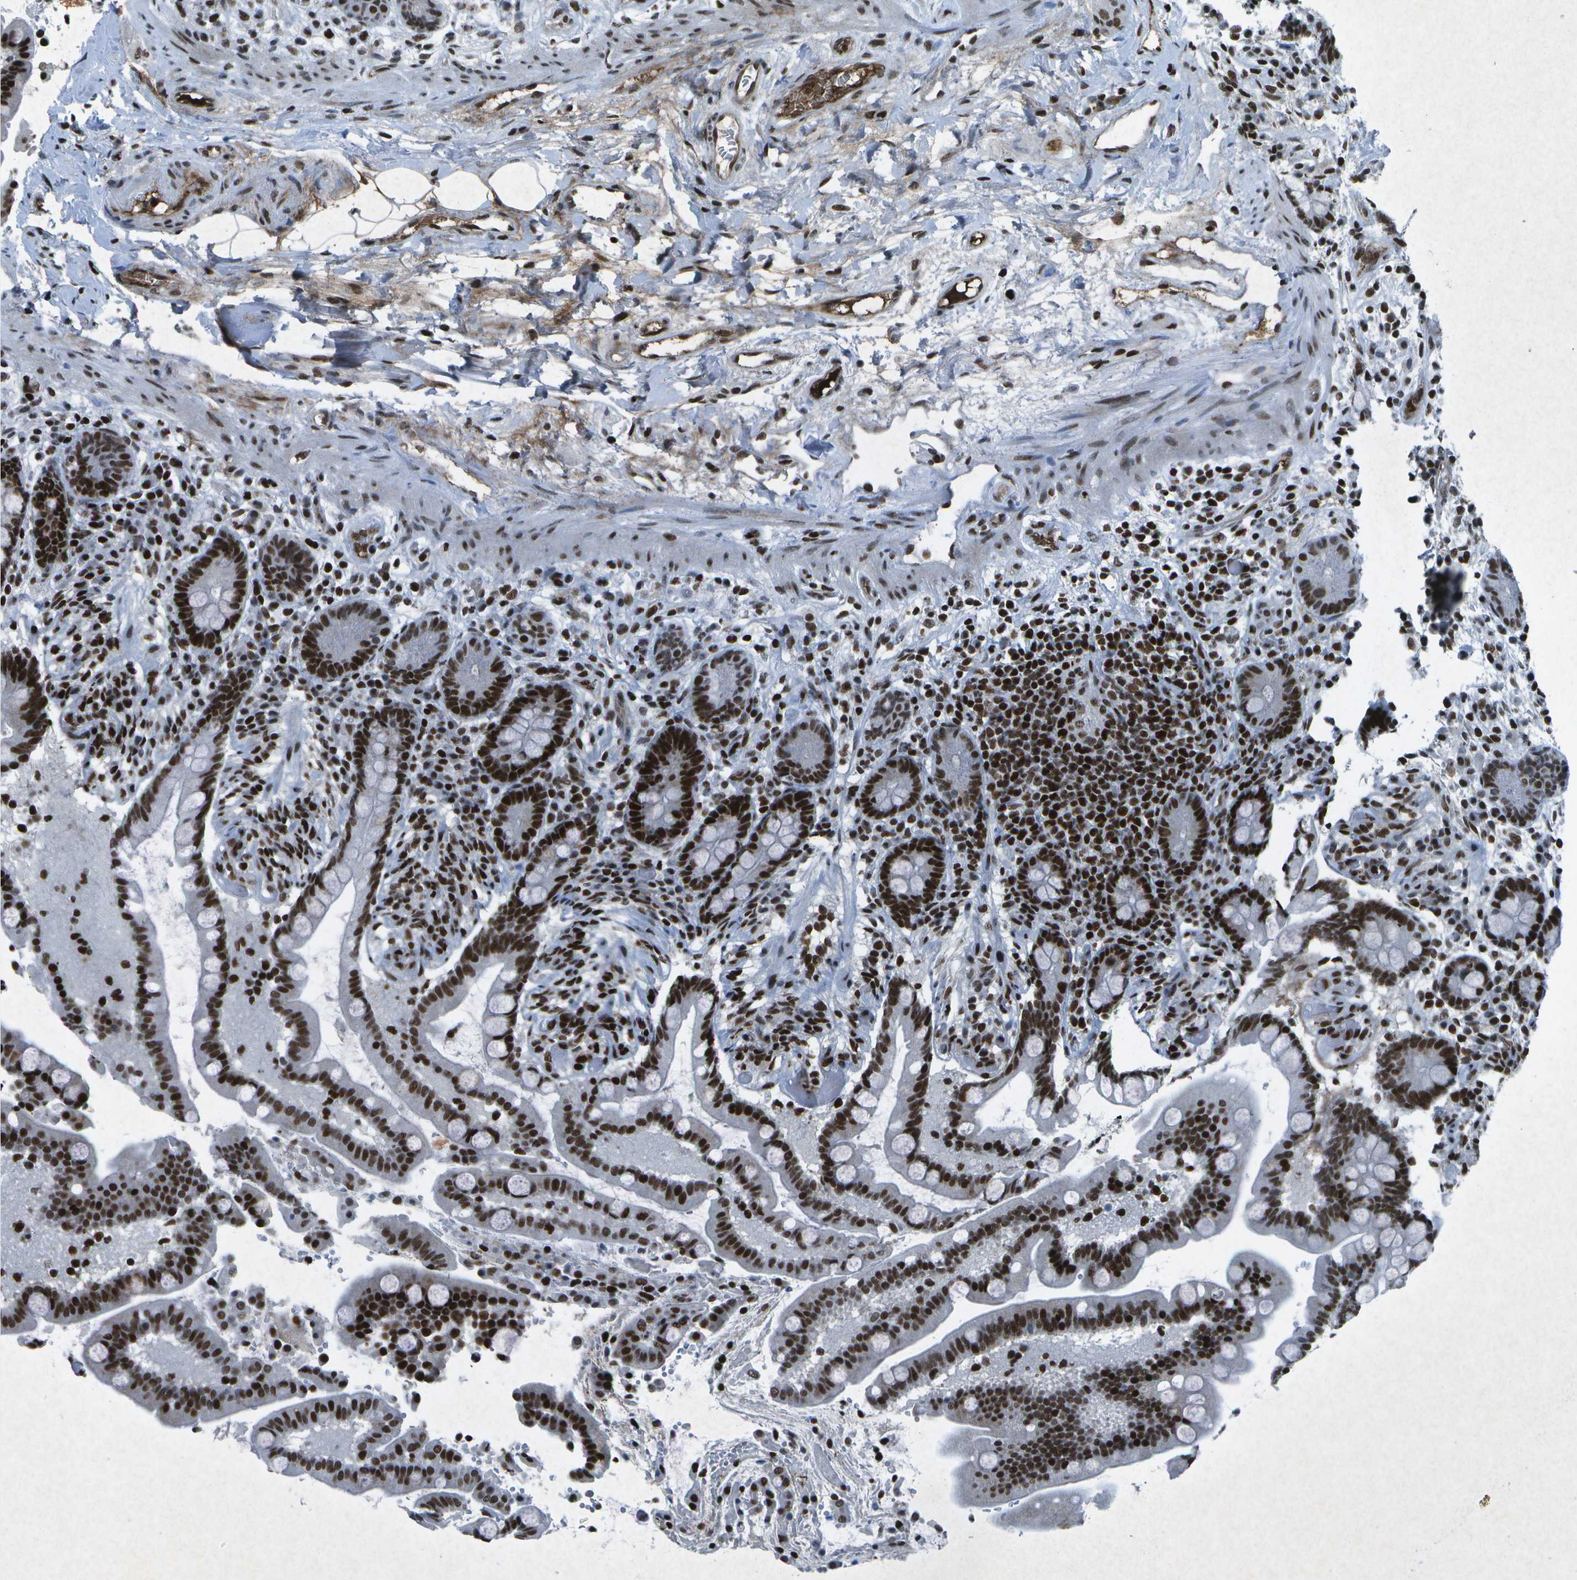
{"staining": {"intensity": "strong", "quantity": ">75%", "location": "cytoplasmic/membranous,nuclear"}, "tissue": "colon", "cell_type": "Endothelial cells", "image_type": "normal", "snomed": [{"axis": "morphology", "description": "Normal tissue, NOS"}, {"axis": "topography", "description": "Colon"}], "caption": "IHC staining of benign colon, which displays high levels of strong cytoplasmic/membranous,nuclear expression in approximately >75% of endothelial cells indicating strong cytoplasmic/membranous,nuclear protein expression. The staining was performed using DAB (3,3'-diaminobenzidine) (brown) for protein detection and nuclei were counterstained in hematoxylin (blue).", "gene": "MTA2", "patient": {"sex": "male", "age": 73}}